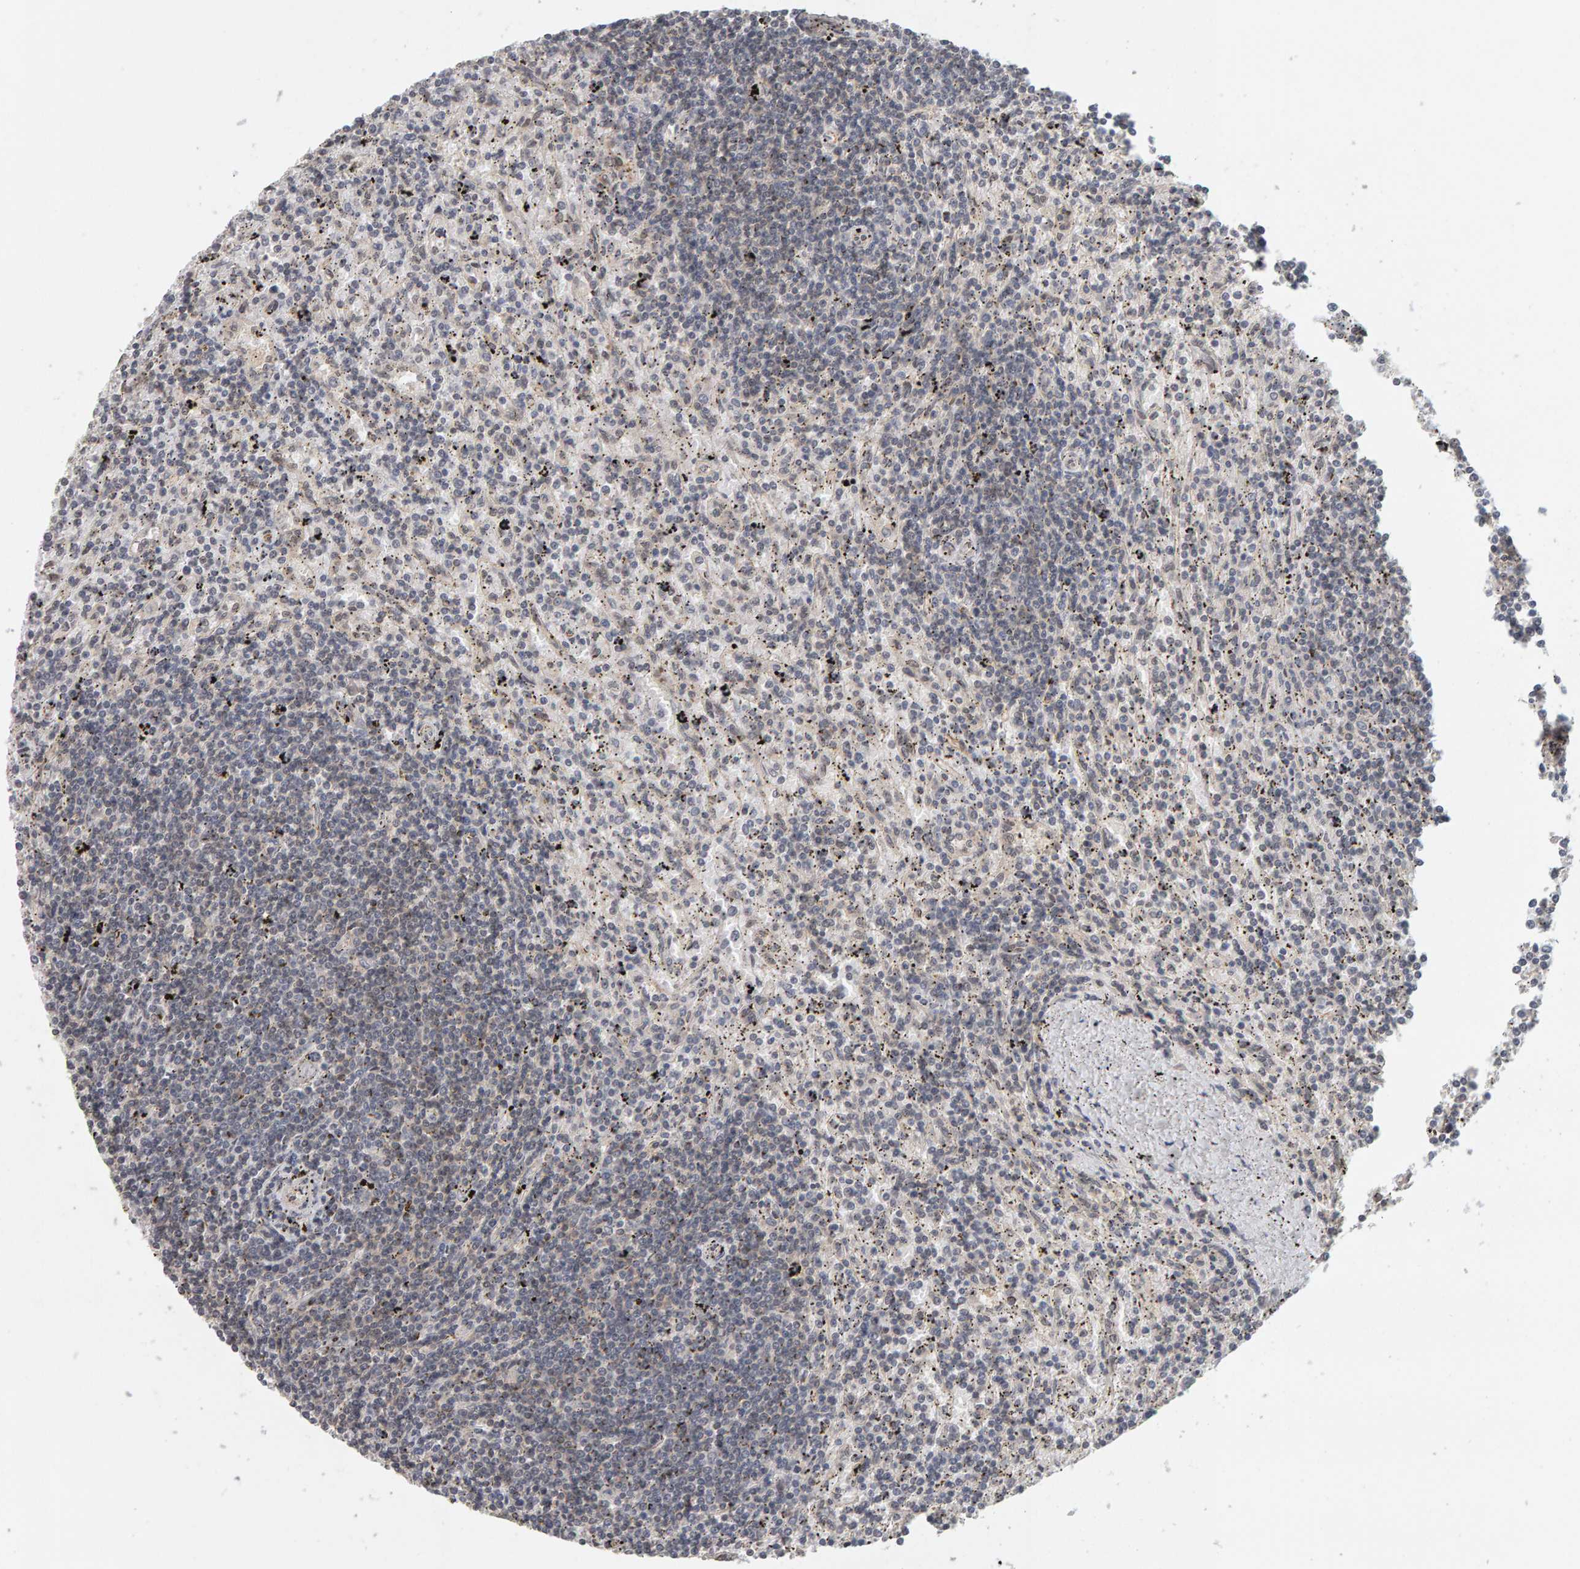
{"staining": {"intensity": "negative", "quantity": "none", "location": "none"}, "tissue": "lymphoma", "cell_type": "Tumor cells", "image_type": "cancer", "snomed": [{"axis": "morphology", "description": "Malignant lymphoma, non-Hodgkin's type, Low grade"}, {"axis": "topography", "description": "Spleen"}], "caption": "The immunohistochemistry image has no significant staining in tumor cells of lymphoma tissue.", "gene": "TEFM", "patient": {"sex": "male", "age": 76}}